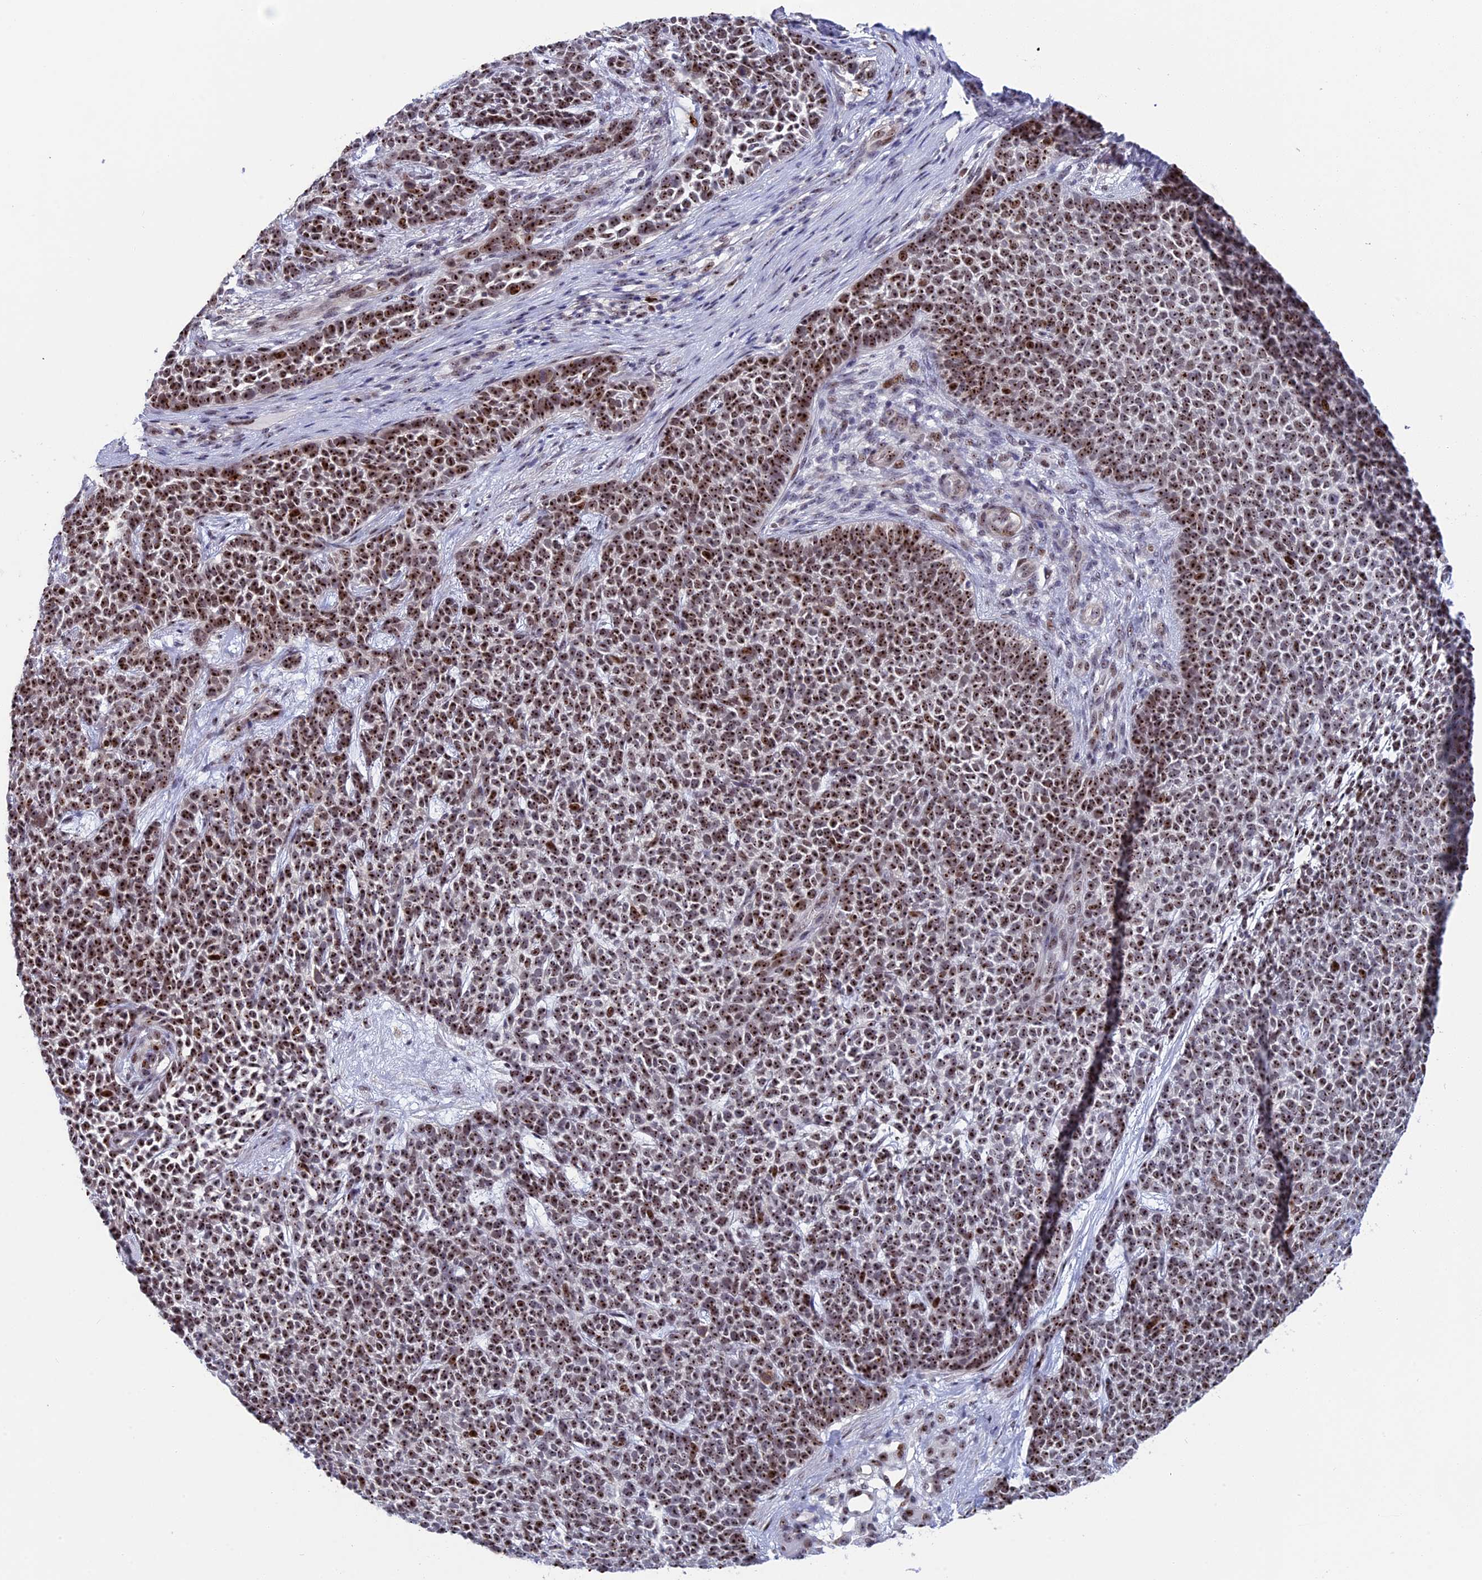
{"staining": {"intensity": "strong", "quantity": ">75%", "location": "nuclear"}, "tissue": "skin cancer", "cell_type": "Tumor cells", "image_type": "cancer", "snomed": [{"axis": "morphology", "description": "Basal cell carcinoma"}, {"axis": "topography", "description": "Skin"}], "caption": "The immunohistochemical stain shows strong nuclear staining in tumor cells of skin cancer tissue. The staining is performed using DAB brown chromogen to label protein expression. The nuclei are counter-stained blue using hematoxylin.", "gene": "CCDC86", "patient": {"sex": "female", "age": 84}}